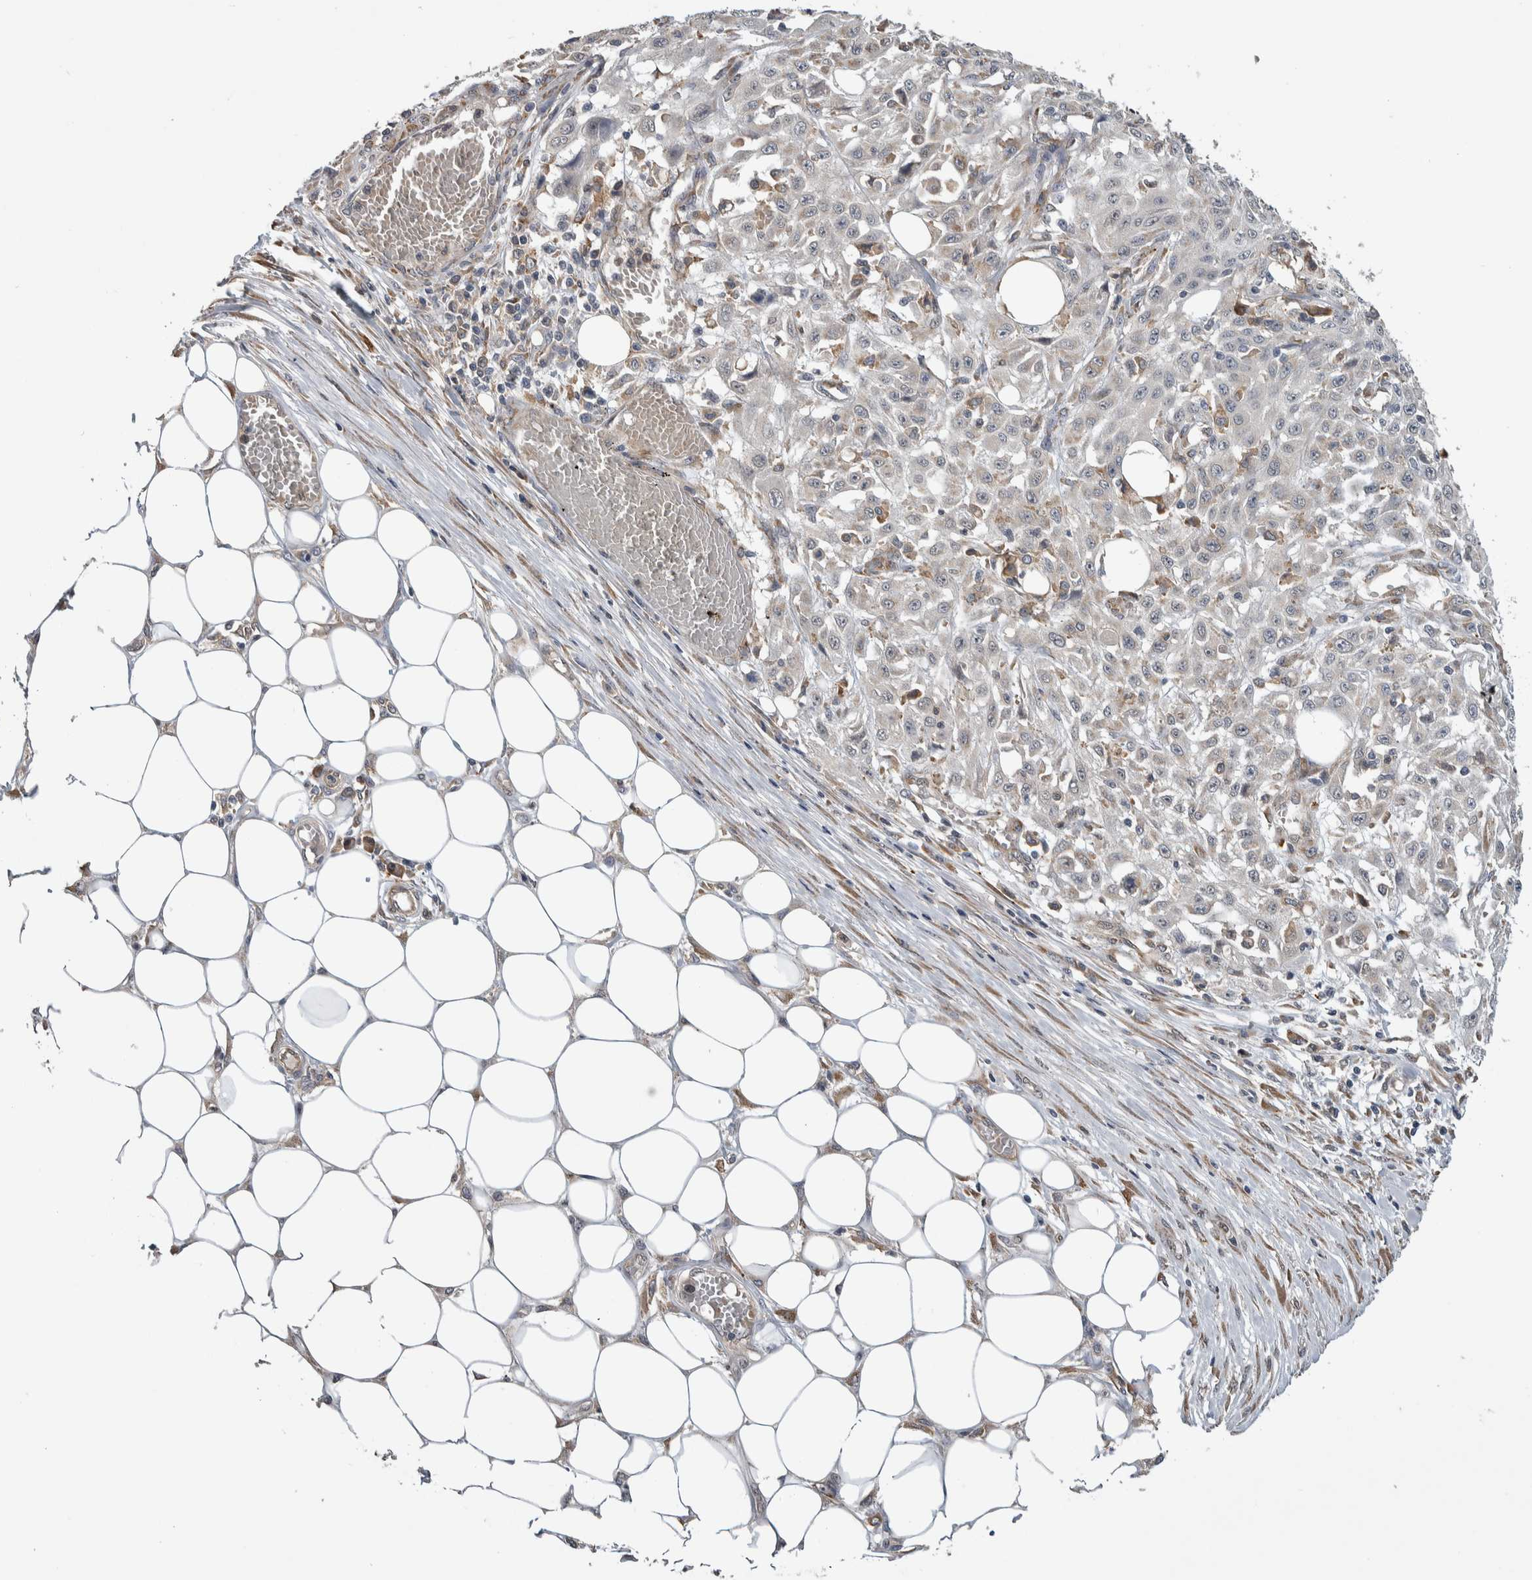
{"staining": {"intensity": "negative", "quantity": "none", "location": "none"}, "tissue": "skin cancer", "cell_type": "Tumor cells", "image_type": "cancer", "snomed": [{"axis": "morphology", "description": "Squamous cell carcinoma, NOS"}, {"axis": "morphology", "description": "Squamous cell carcinoma, metastatic, NOS"}, {"axis": "topography", "description": "Skin"}, {"axis": "topography", "description": "Lymph node"}], "caption": "The IHC image has no significant expression in tumor cells of metastatic squamous cell carcinoma (skin) tissue.", "gene": "PRDM4", "patient": {"sex": "male", "age": 75}}